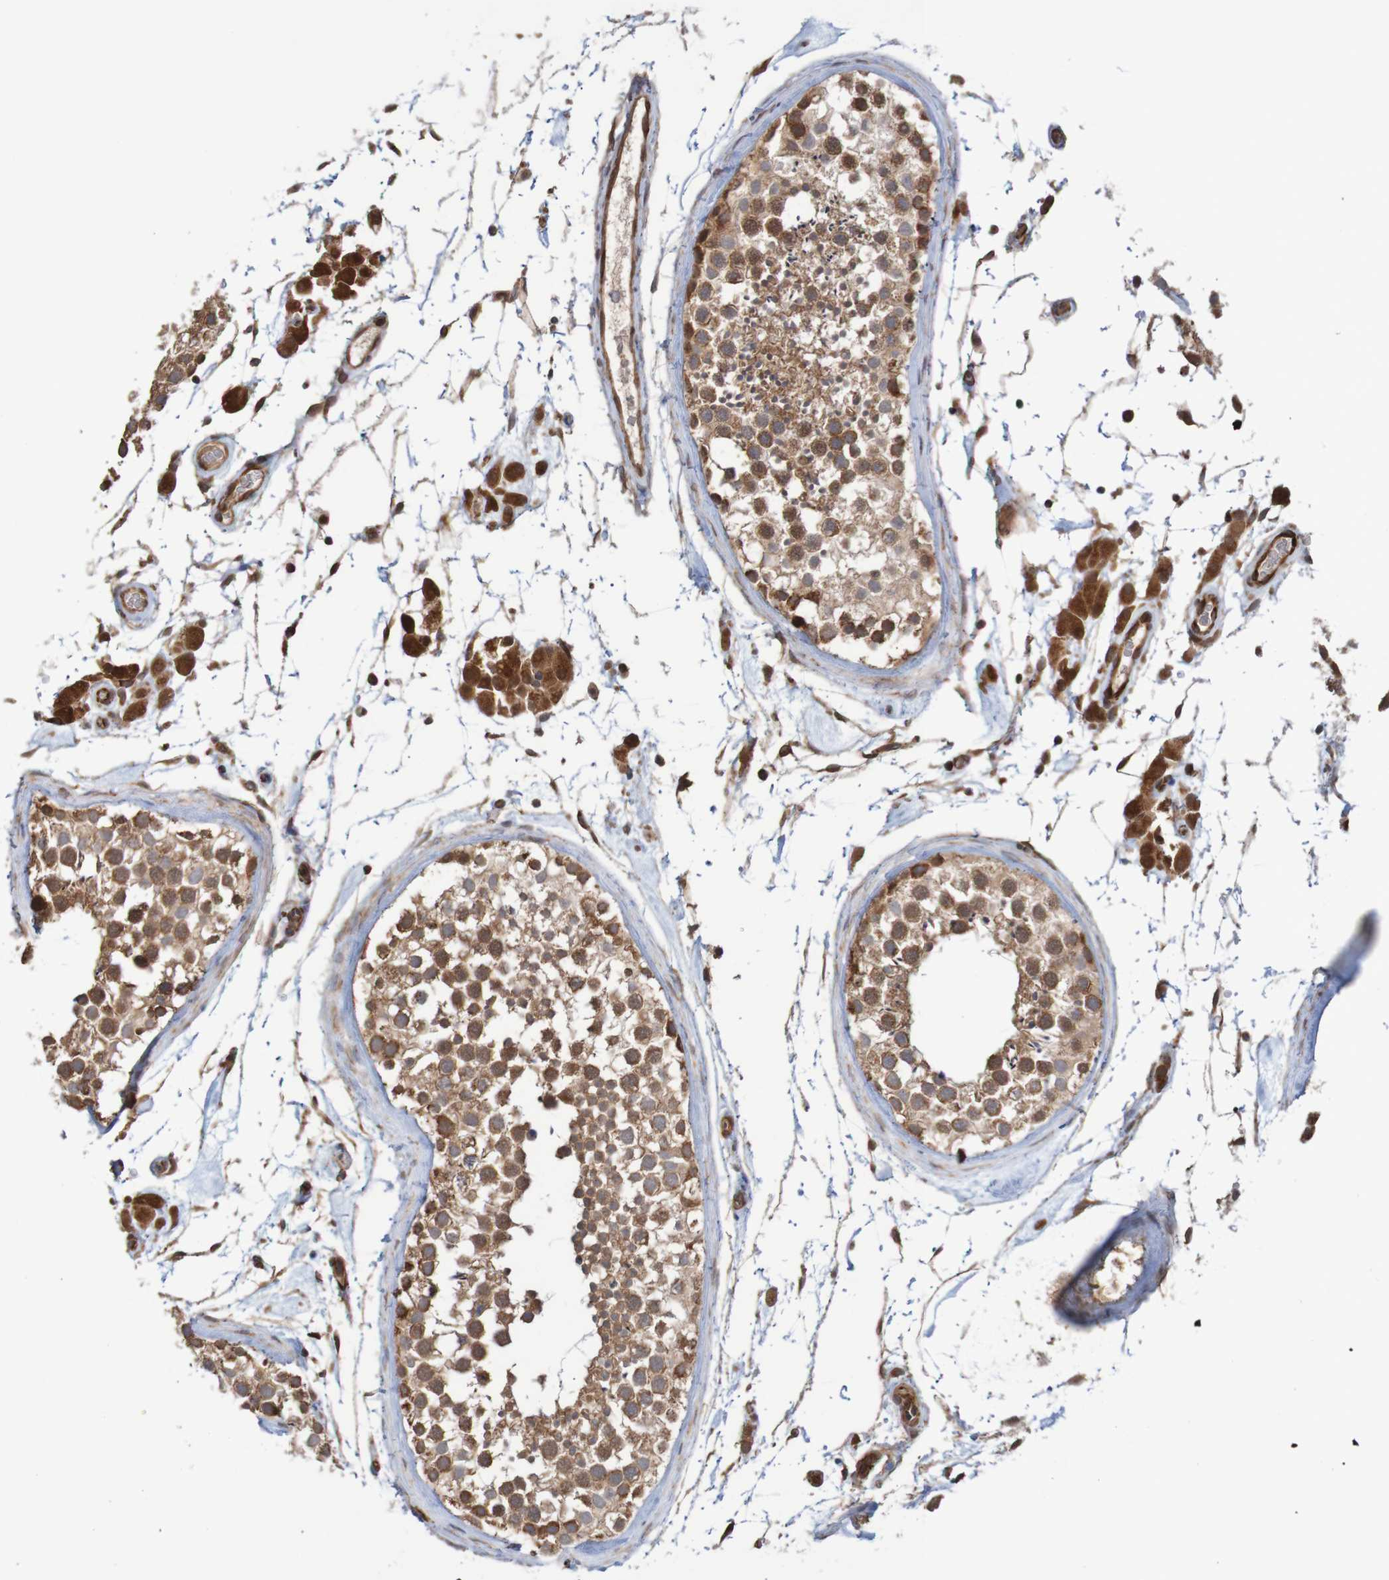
{"staining": {"intensity": "moderate", "quantity": ">75%", "location": "cytoplasmic/membranous"}, "tissue": "testis", "cell_type": "Cells in seminiferous ducts", "image_type": "normal", "snomed": [{"axis": "morphology", "description": "Normal tissue, NOS"}, {"axis": "topography", "description": "Testis"}], "caption": "The immunohistochemical stain shows moderate cytoplasmic/membranous staining in cells in seminiferous ducts of benign testis.", "gene": "MRPL52", "patient": {"sex": "male", "age": 46}}